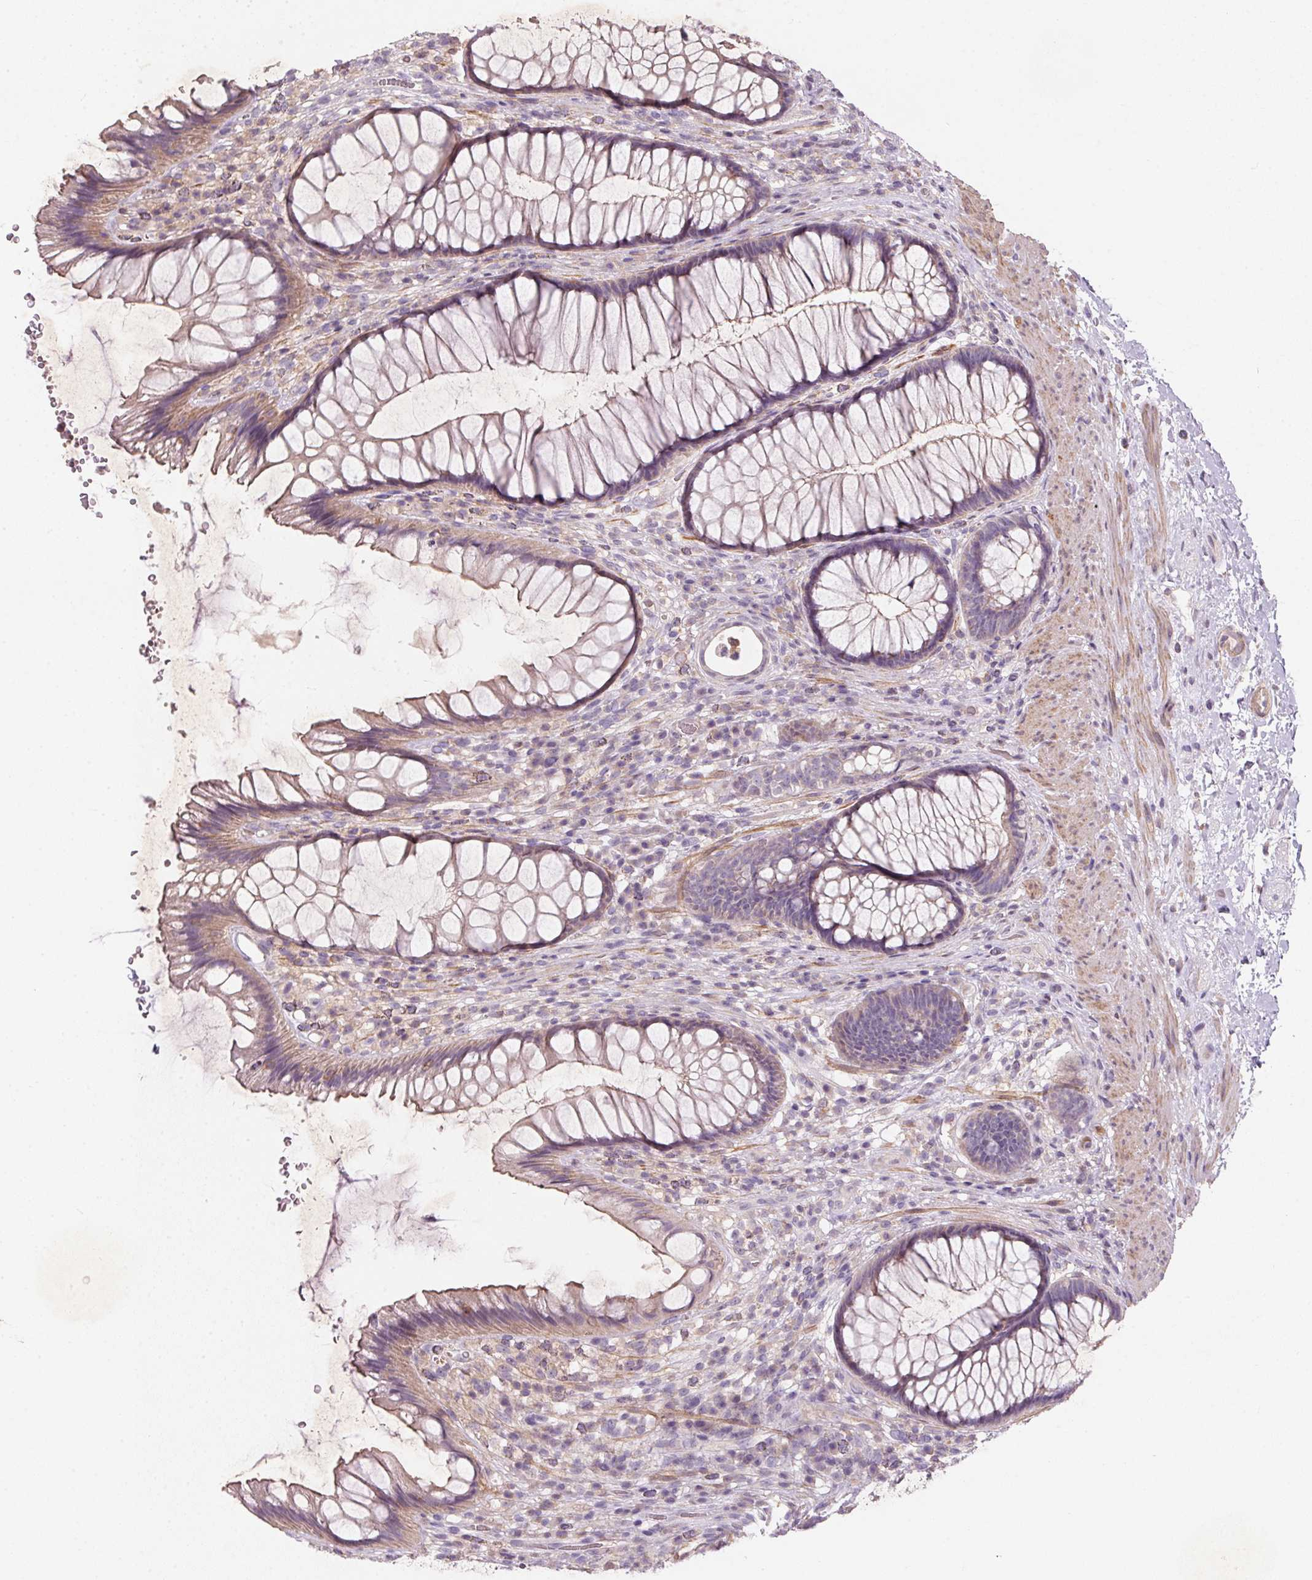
{"staining": {"intensity": "weak", "quantity": "25%-75%", "location": "cytoplasmic/membranous"}, "tissue": "rectum", "cell_type": "Glandular cells", "image_type": "normal", "snomed": [{"axis": "morphology", "description": "Normal tissue, NOS"}, {"axis": "topography", "description": "Rectum"}], "caption": "Immunohistochemistry micrograph of normal rectum: rectum stained using IHC shows low levels of weak protein expression localized specifically in the cytoplasmic/membranous of glandular cells, appearing as a cytoplasmic/membranous brown color.", "gene": "KCNK15", "patient": {"sex": "male", "age": 53}}